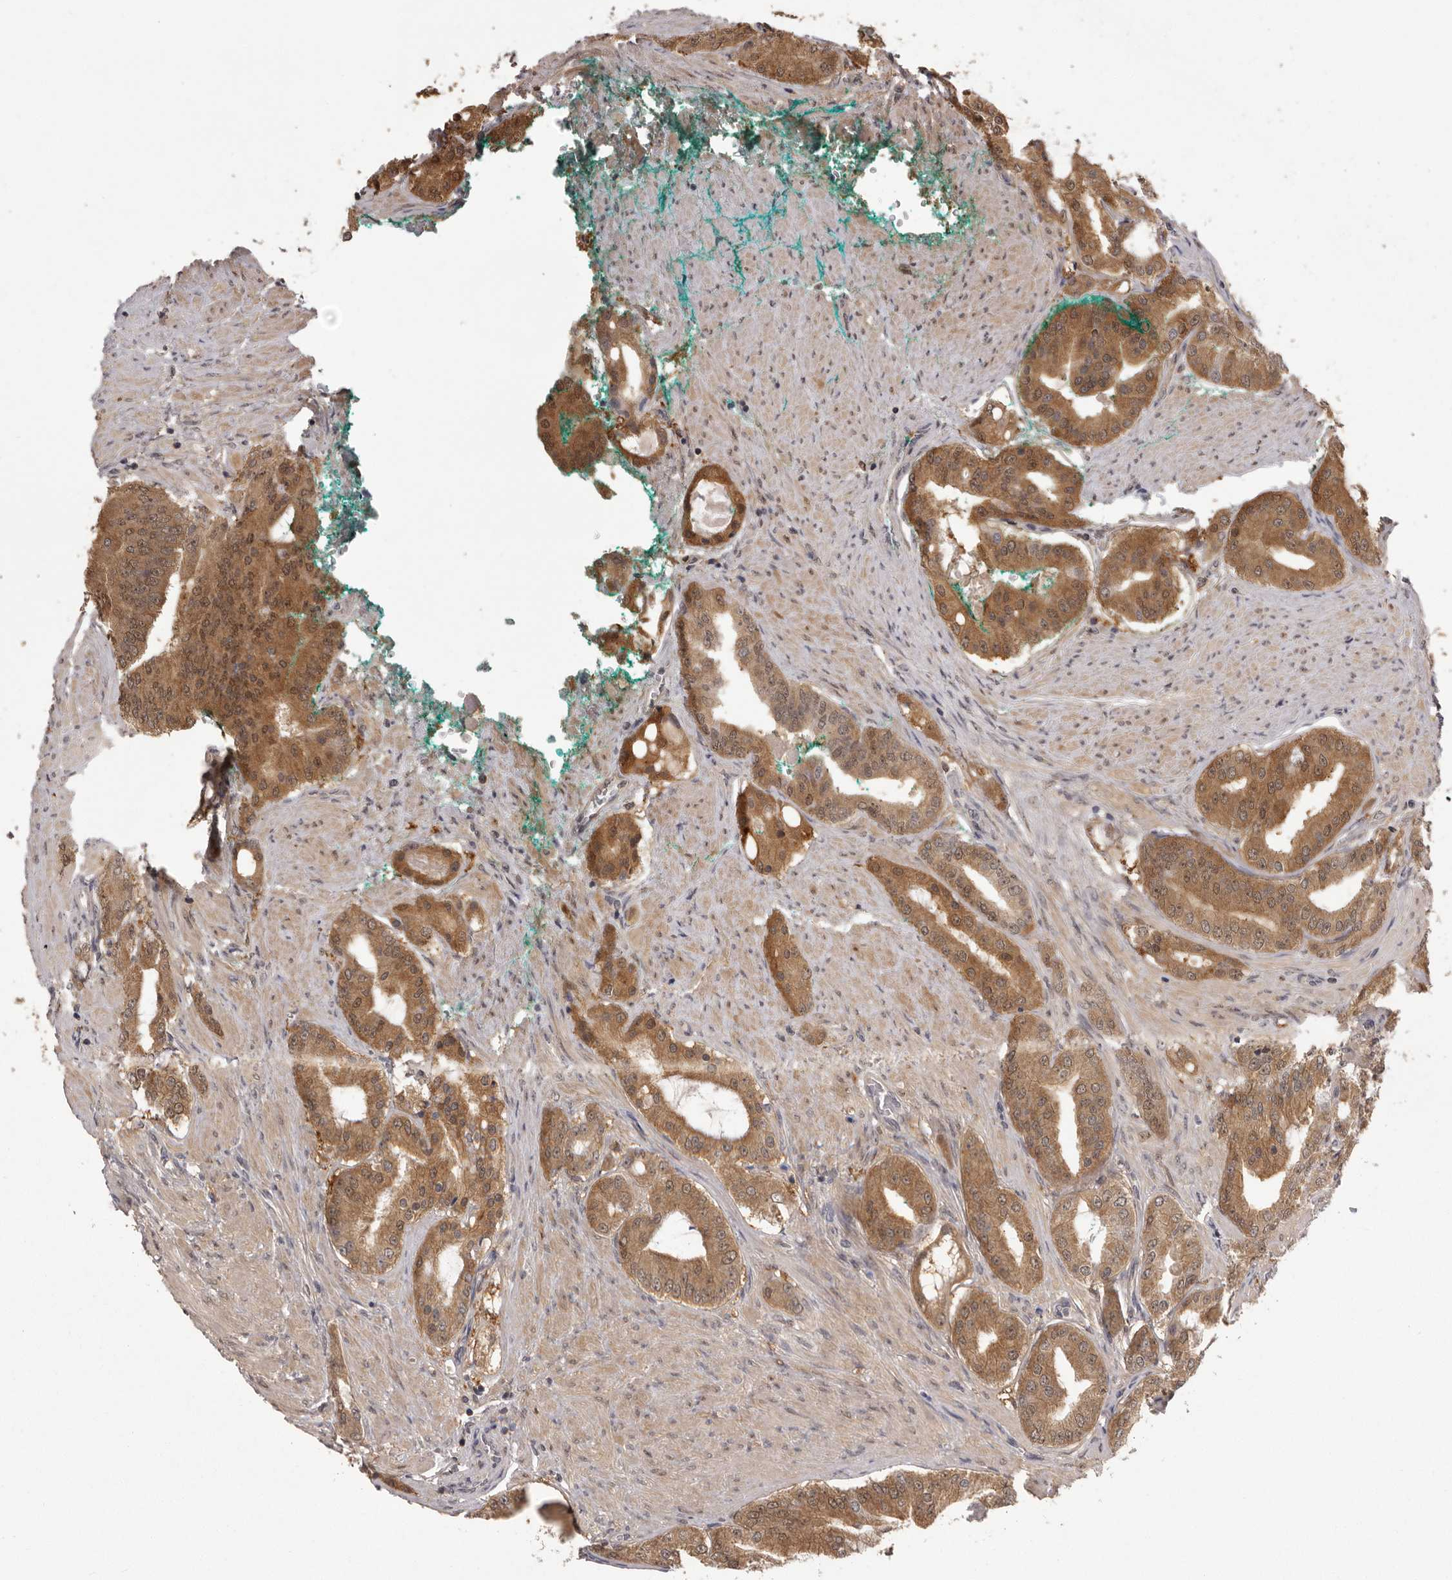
{"staining": {"intensity": "moderate", "quantity": ">75%", "location": "cytoplasmic/membranous"}, "tissue": "prostate cancer", "cell_type": "Tumor cells", "image_type": "cancer", "snomed": [{"axis": "morphology", "description": "Adenocarcinoma, High grade"}, {"axis": "topography", "description": "Prostate"}], "caption": "A high-resolution photomicrograph shows immunohistochemistry staining of prostate adenocarcinoma (high-grade), which demonstrates moderate cytoplasmic/membranous expression in approximately >75% of tumor cells. Using DAB (brown) and hematoxylin (blue) stains, captured at high magnification using brightfield microscopy.", "gene": "MDH1", "patient": {"sex": "male", "age": 60}}